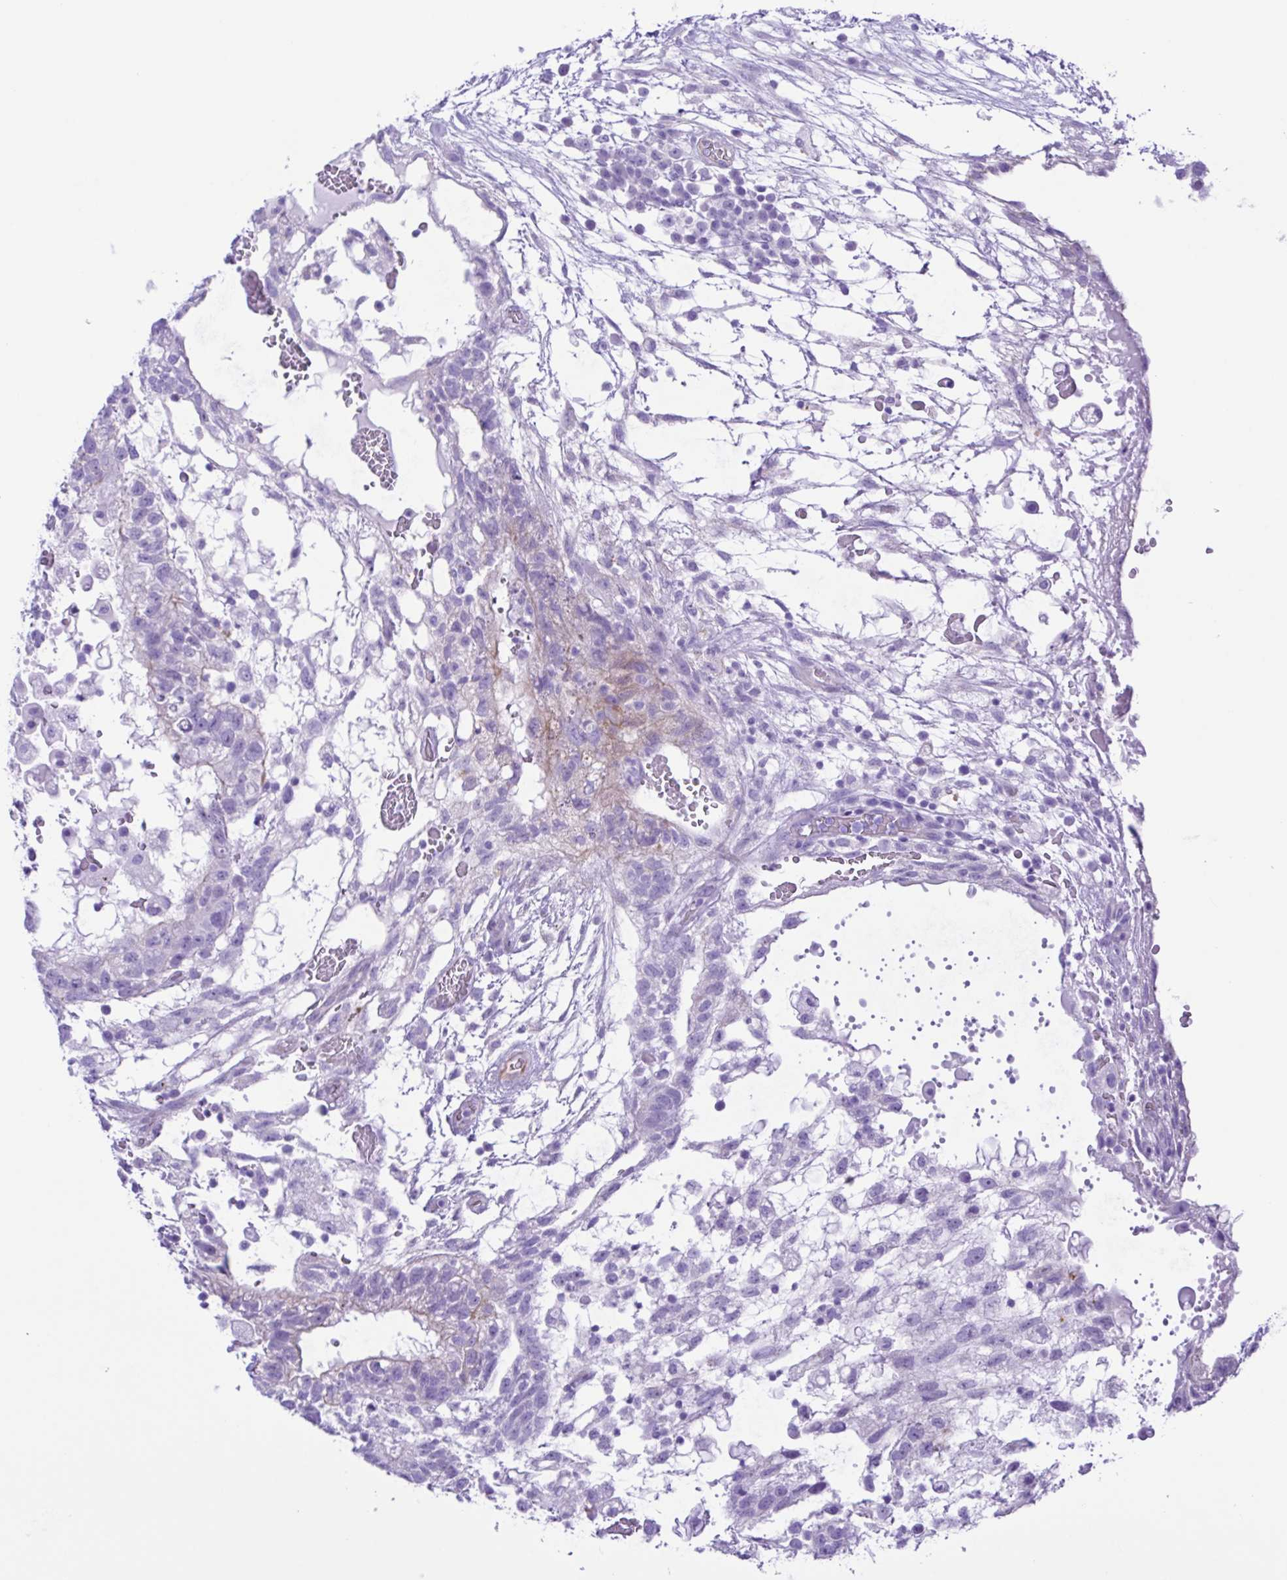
{"staining": {"intensity": "negative", "quantity": "none", "location": "none"}, "tissue": "testis cancer", "cell_type": "Tumor cells", "image_type": "cancer", "snomed": [{"axis": "morphology", "description": "Normal tissue, NOS"}, {"axis": "morphology", "description": "Carcinoma, Embryonal, NOS"}, {"axis": "topography", "description": "Testis"}], "caption": "The micrograph shows no staining of tumor cells in testis cancer. Nuclei are stained in blue.", "gene": "CYP11A1", "patient": {"sex": "male", "age": 32}}